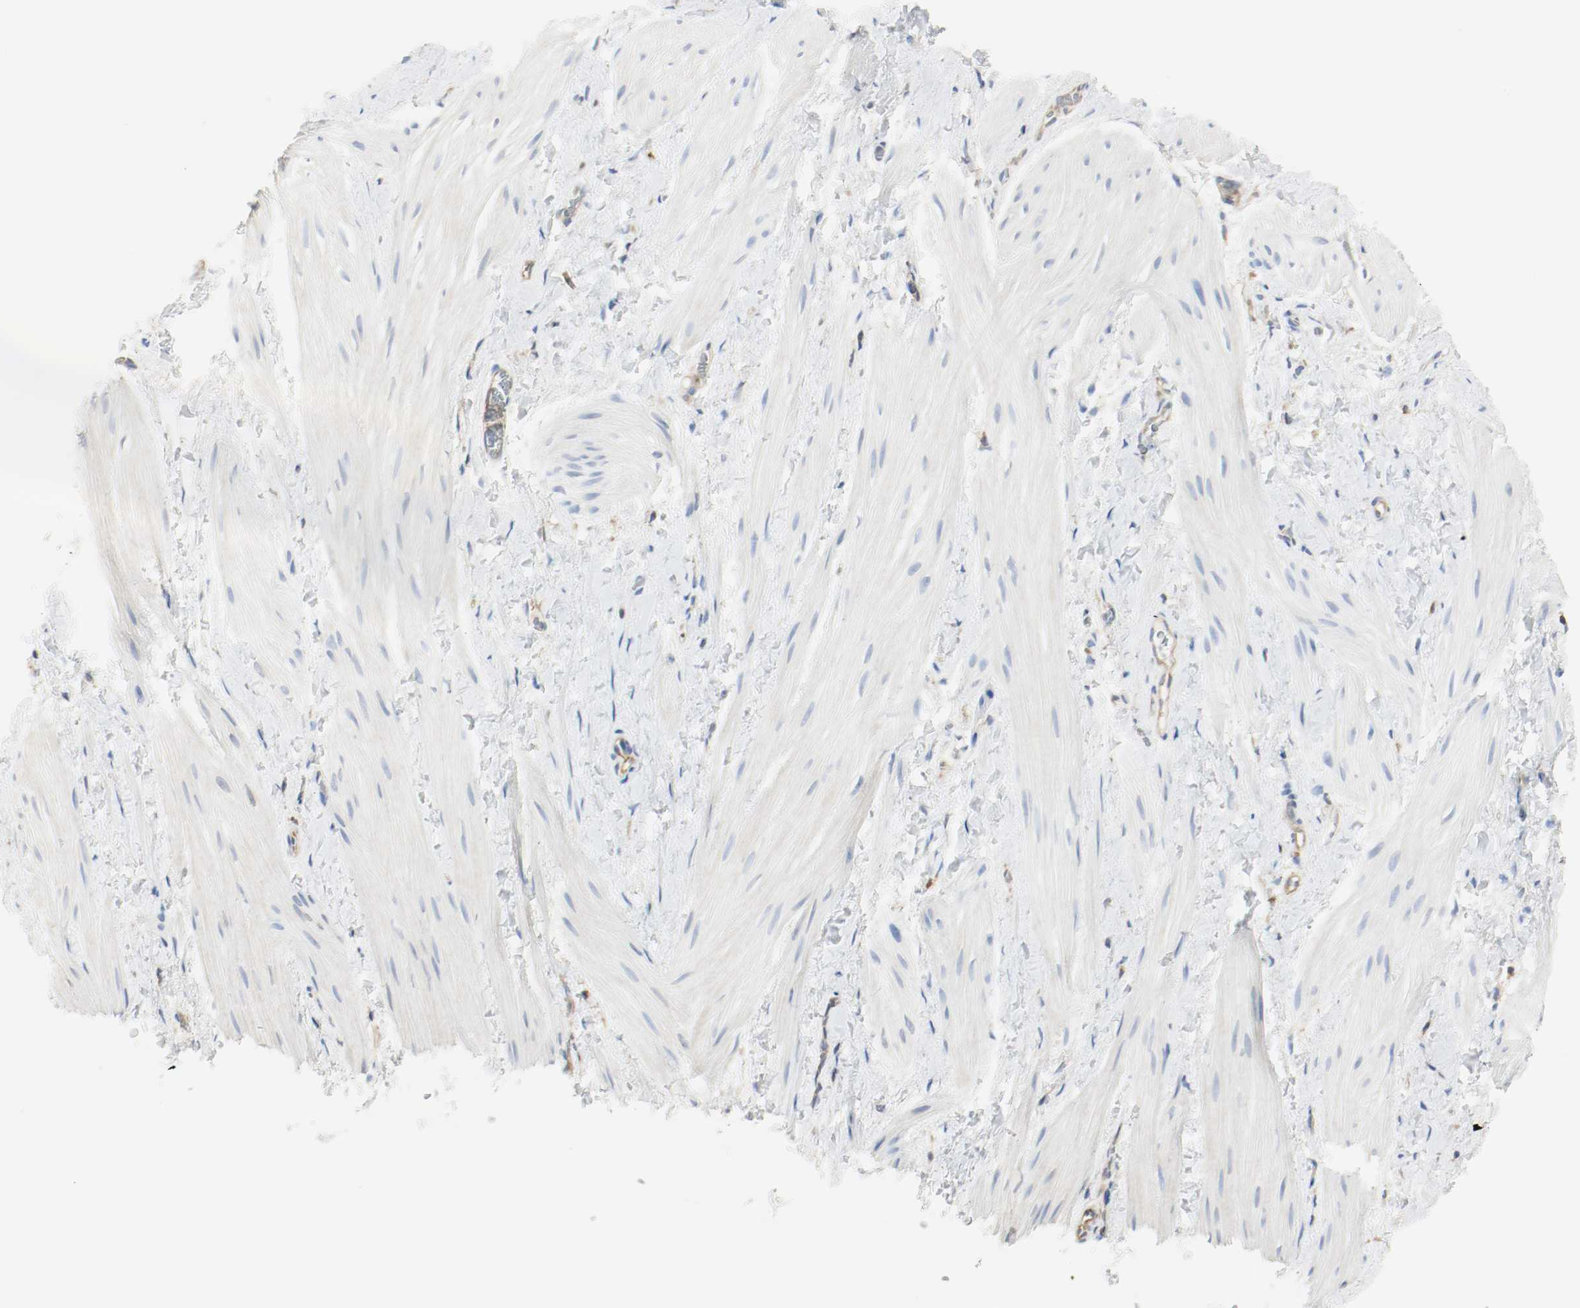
{"staining": {"intensity": "negative", "quantity": "none", "location": "none"}, "tissue": "smooth muscle", "cell_type": "Smooth muscle cells", "image_type": "normal", "snomed": [{"axis": "morphology", "description": "Normal tissue, NOS"}, {"axis": "topography", "description": "Smooth muscle"}], "caption": "High power microscopy histopathology image of an immunohistochemistry (IHC) image of unremarkable smooth muscle, revealing no significant positivity in smooth muscle cells. The staining is performed using DAB (3,3'-diaminobenzidine) brown chromogen with nuclei counter-stained in using hematoxylin.", "gene": "ARPC1B", "patient": {"sex": "male", "age": 16}}